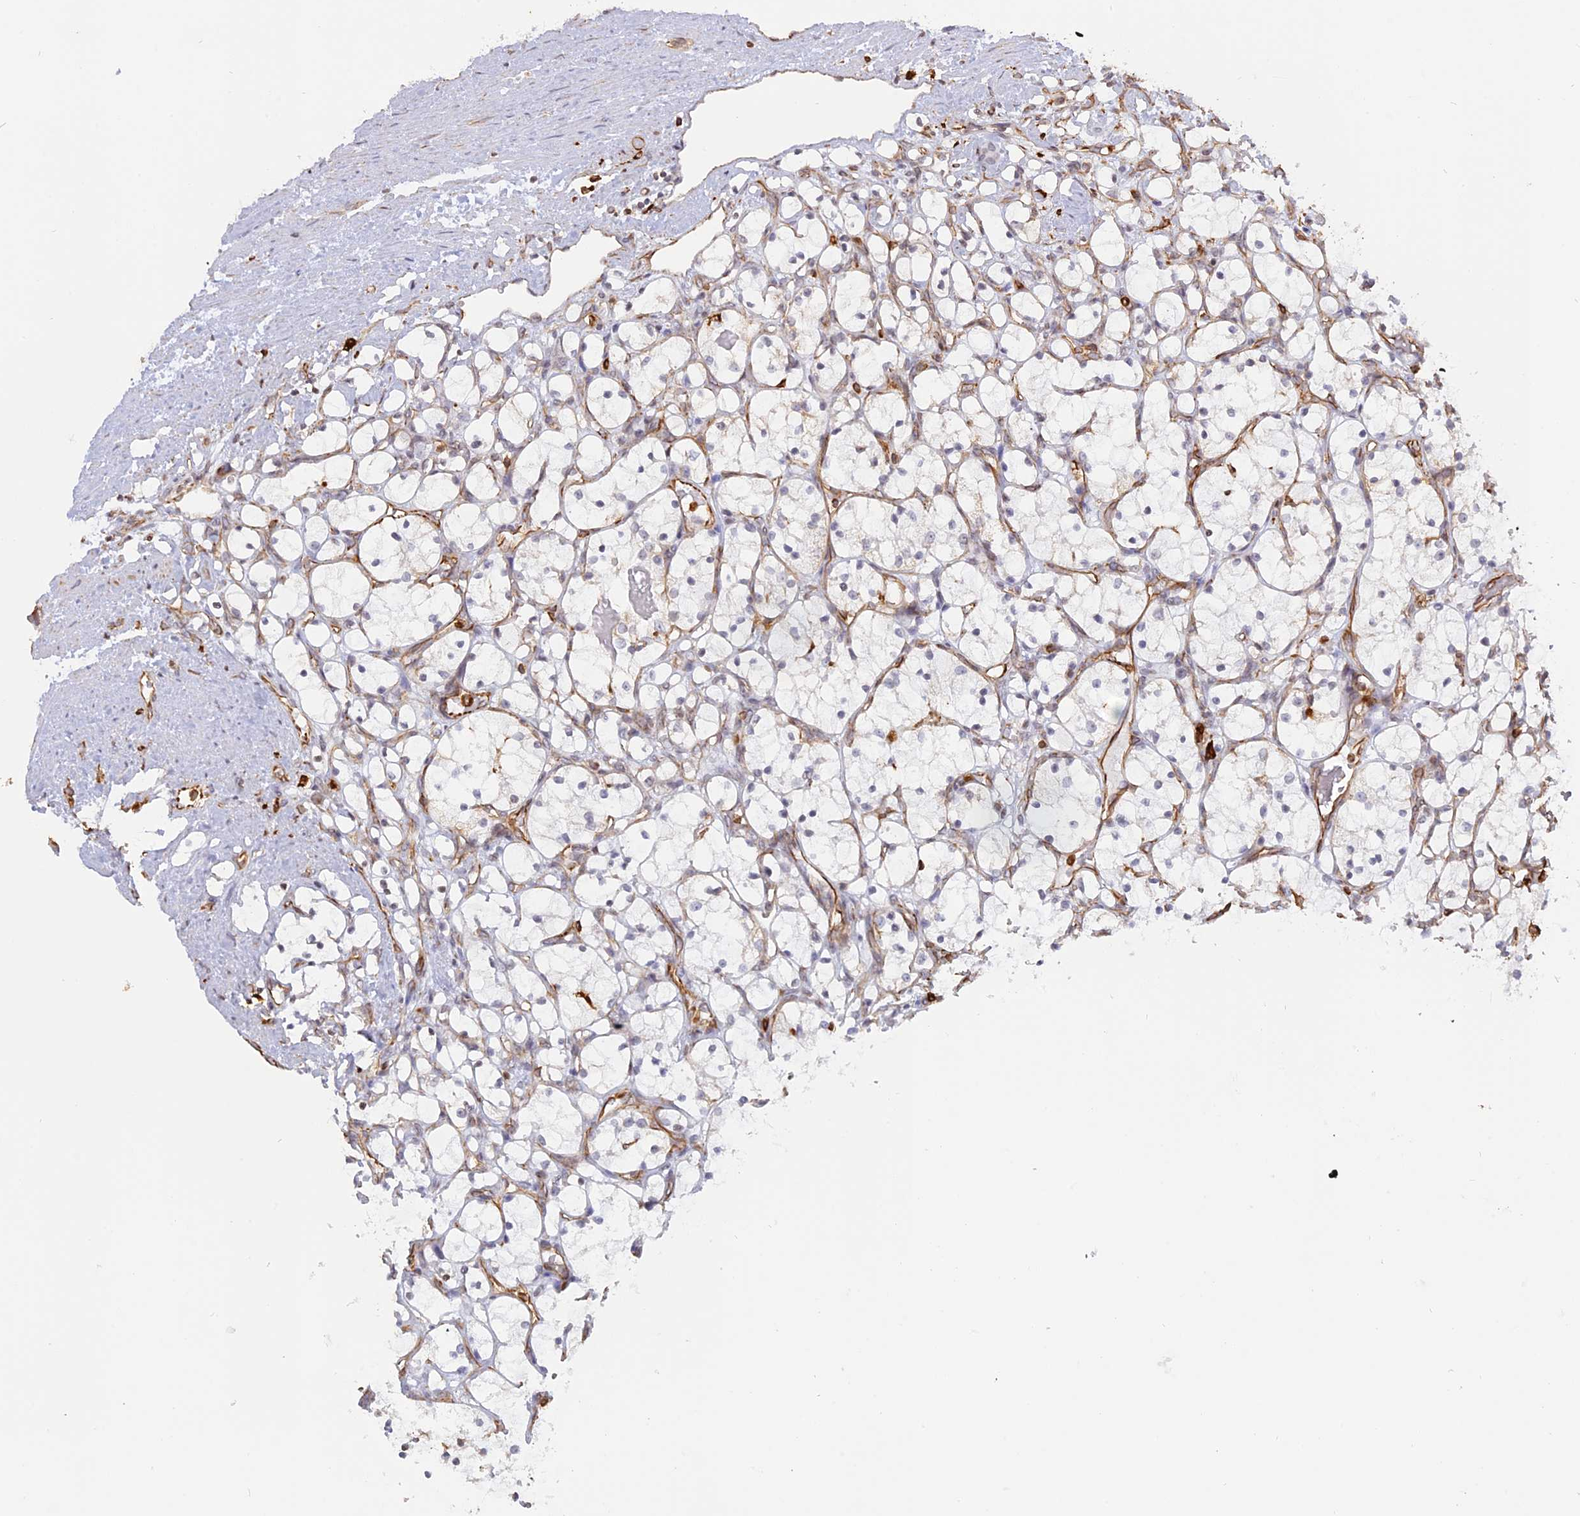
{"staining": {"intensity": "negative", "quantity": "none", "location": "none"}, "tissue": "renal cancer", "cell_type": "Tumor cells", "image_type": "cancer", "snomed": [{"axis": "morphology", "description": "Adenocarcinoma, NOS"}, {"axis": "topography", "description": "Kidney"}], "caption": "A high-resolution image shows immunohistochemistry (IHC) staining of adenocarcinoma (renal), which exhibits no significant staining in tumor cells. Nuclei are stained in blue.", "gene": "APOBR", "patient": {"sex": "female", "age": 69}}